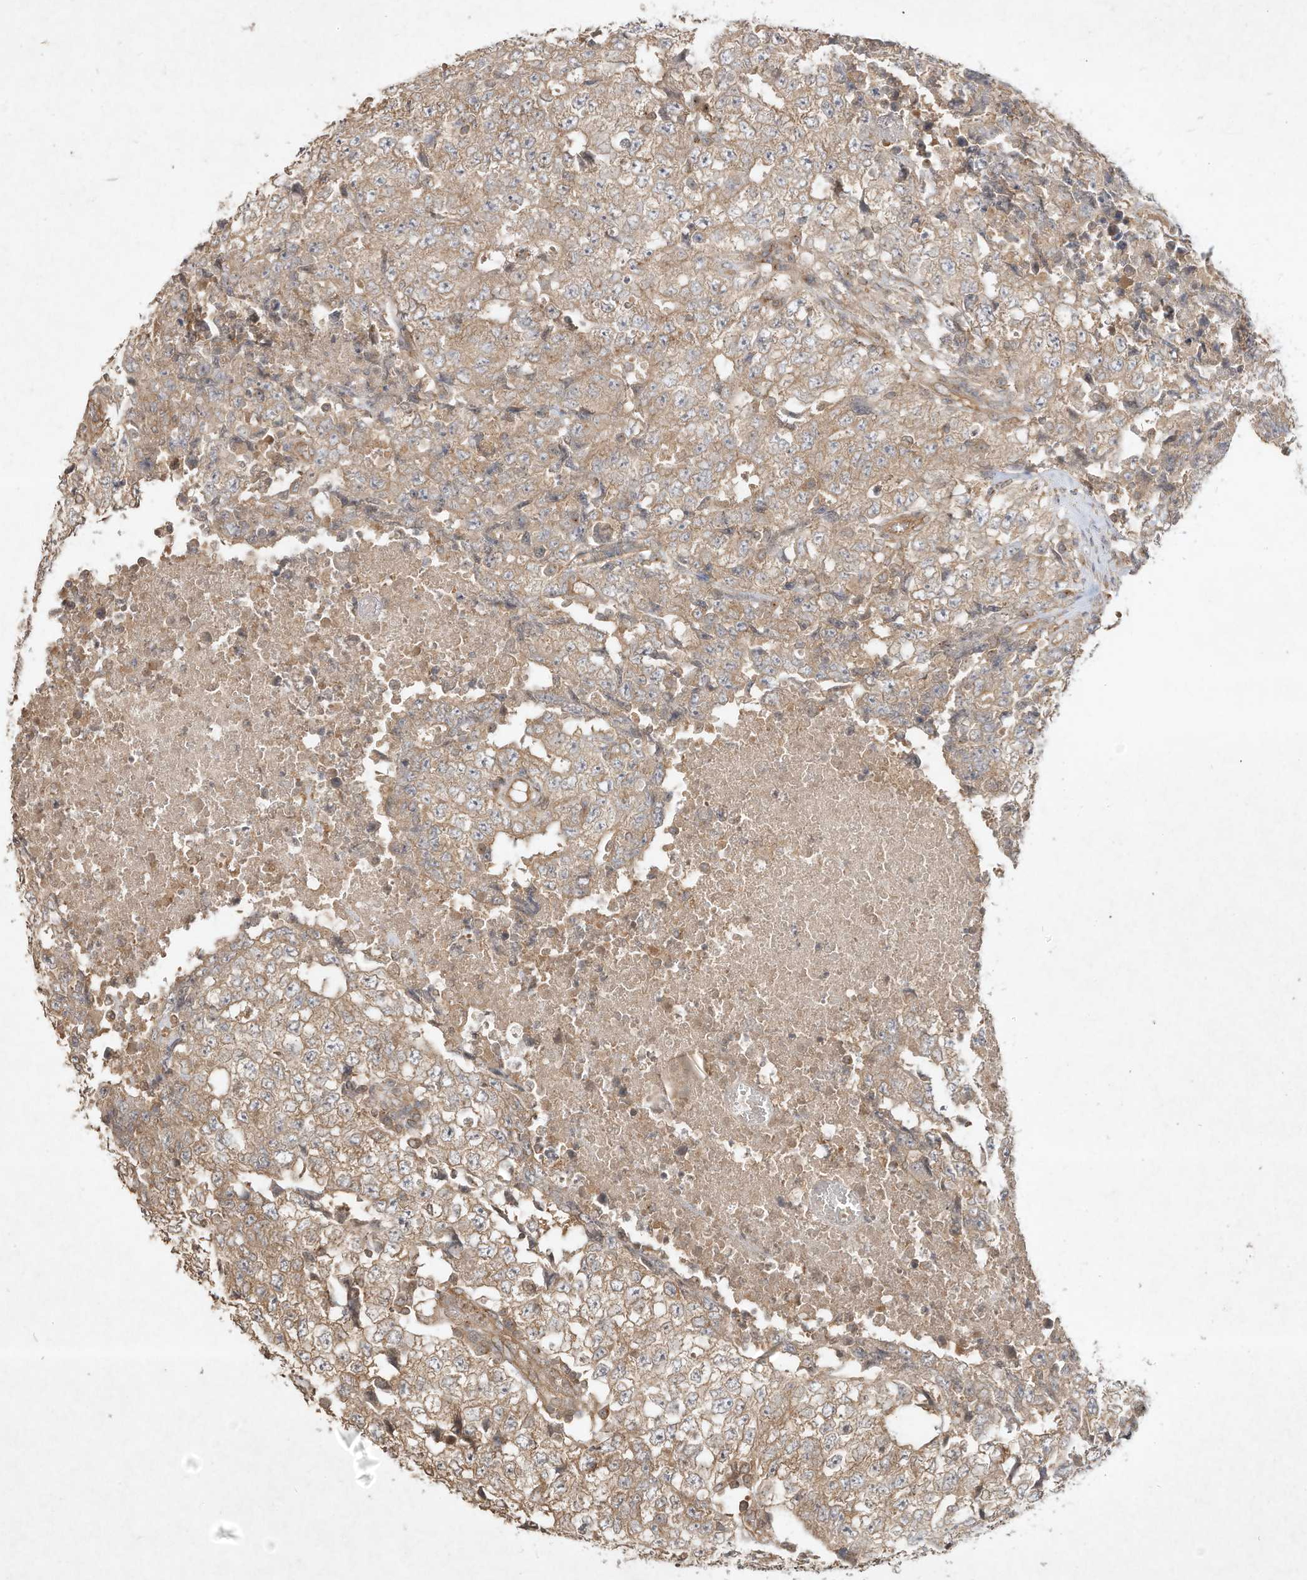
{"staining": {"intensity": "moderate", "quantity": ">75%", "location": "cytoplasmic/membranous"}, "tissue": "testis cancer", "cell_type": "Tumor cells", "image_type": "cancer", "snomed": [{"axis": "morphology", "description": "Necrosis, NOS"}, {"axis": "morphology", "description": "Carcinoma, Embryonal, NOS"}, {"axis": "topography", "description": "Testis"}], "caption": "Testis embryonal carcinoma stained with DAB immunohistochemistry demonstrates medium levels of moderate cytoplasmic/membranous expression in approximately >75% of tumor cells.", "gene": "DYNC1I2", "patient": {"sex": "male", "age": 19}}